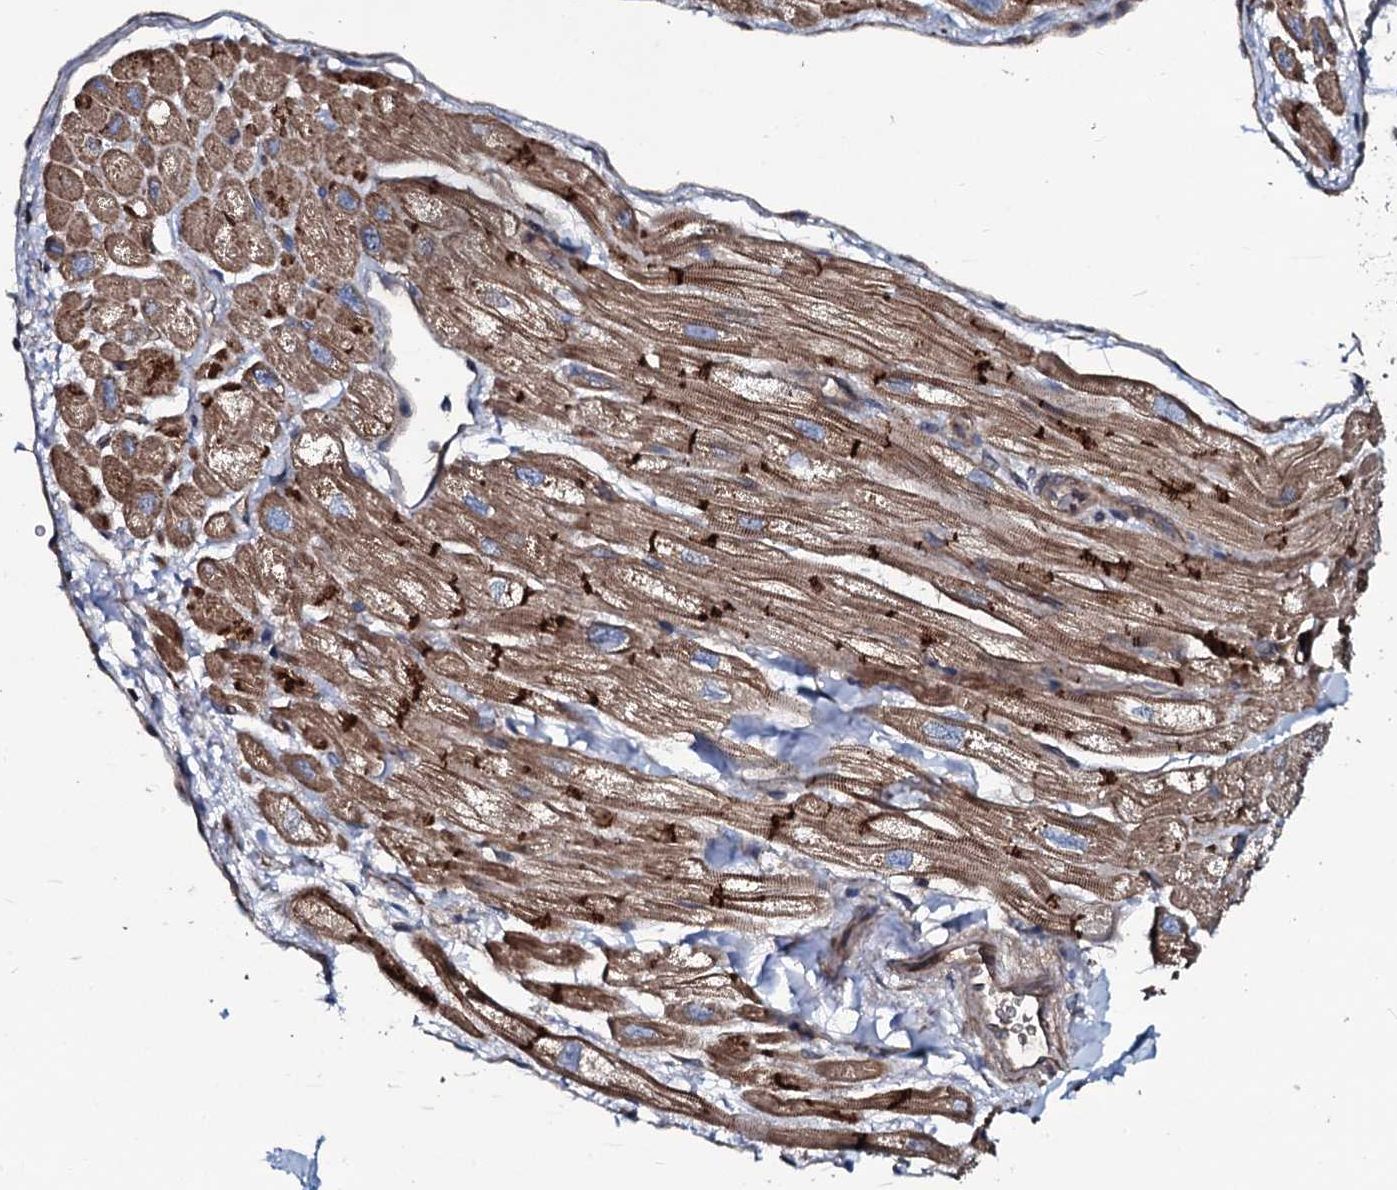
{"staining": {"intensity": "strong", "quantity": "25%-75%", "location": "cytoplasmic/membranous"}, "tissue": "heart muscle", "cell_type": "Cardiomyocytes", "image_type": "normal", "snomed": [{"axis": "morphology", "description": "Normal tissue, NOS"}, {"axis": "topography", "description": "Heart"}], "caption": "Strong cytoplasmic/membranous protein staining is identified in about 25%-75% of cardiomyocytes in heart muscle.", "gene": "USPL1", "patient": {"sex": "male", "age": 65}}